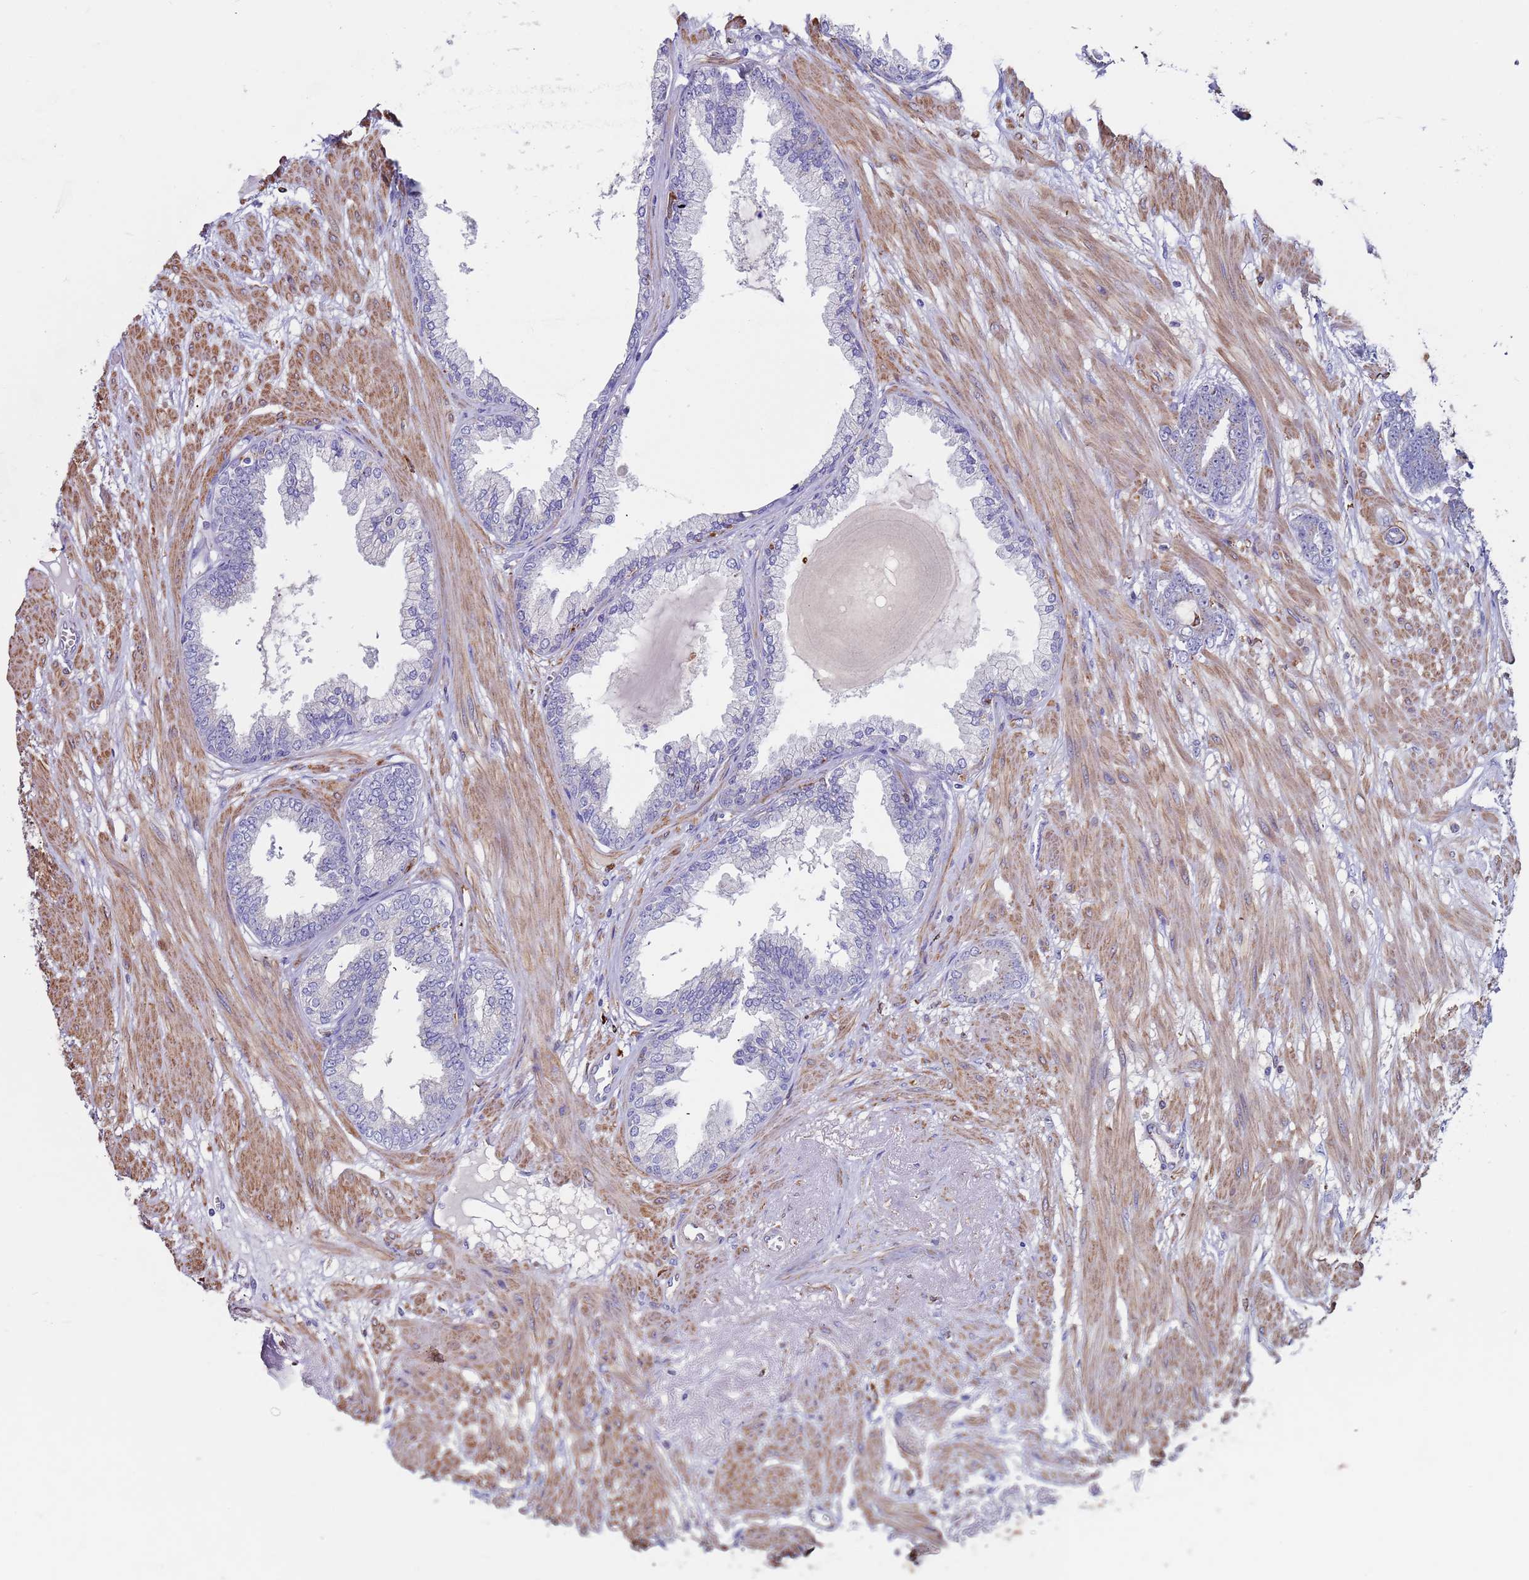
{"staining": {"intensity": "negative", "quantity": "none", "location": "none"}, "tissue": "prostate cancer", "cell_type": "Tumor cells", "image_type": "cancer", "snomed": [{"axis": "morphology", "description": "Adenocarcinoma, Low grade"}, {"axis": "topography", "description": "Prostate"}], "caption": "IHC of prostate adenocarcinoma (low-grade) shows no staining in tumor cells. (DAB immunohistochemistry (IHC) with hematoxylin counter stain).", "gene": "GREB1L", "patient": {"sex": "male", "age": 64}}